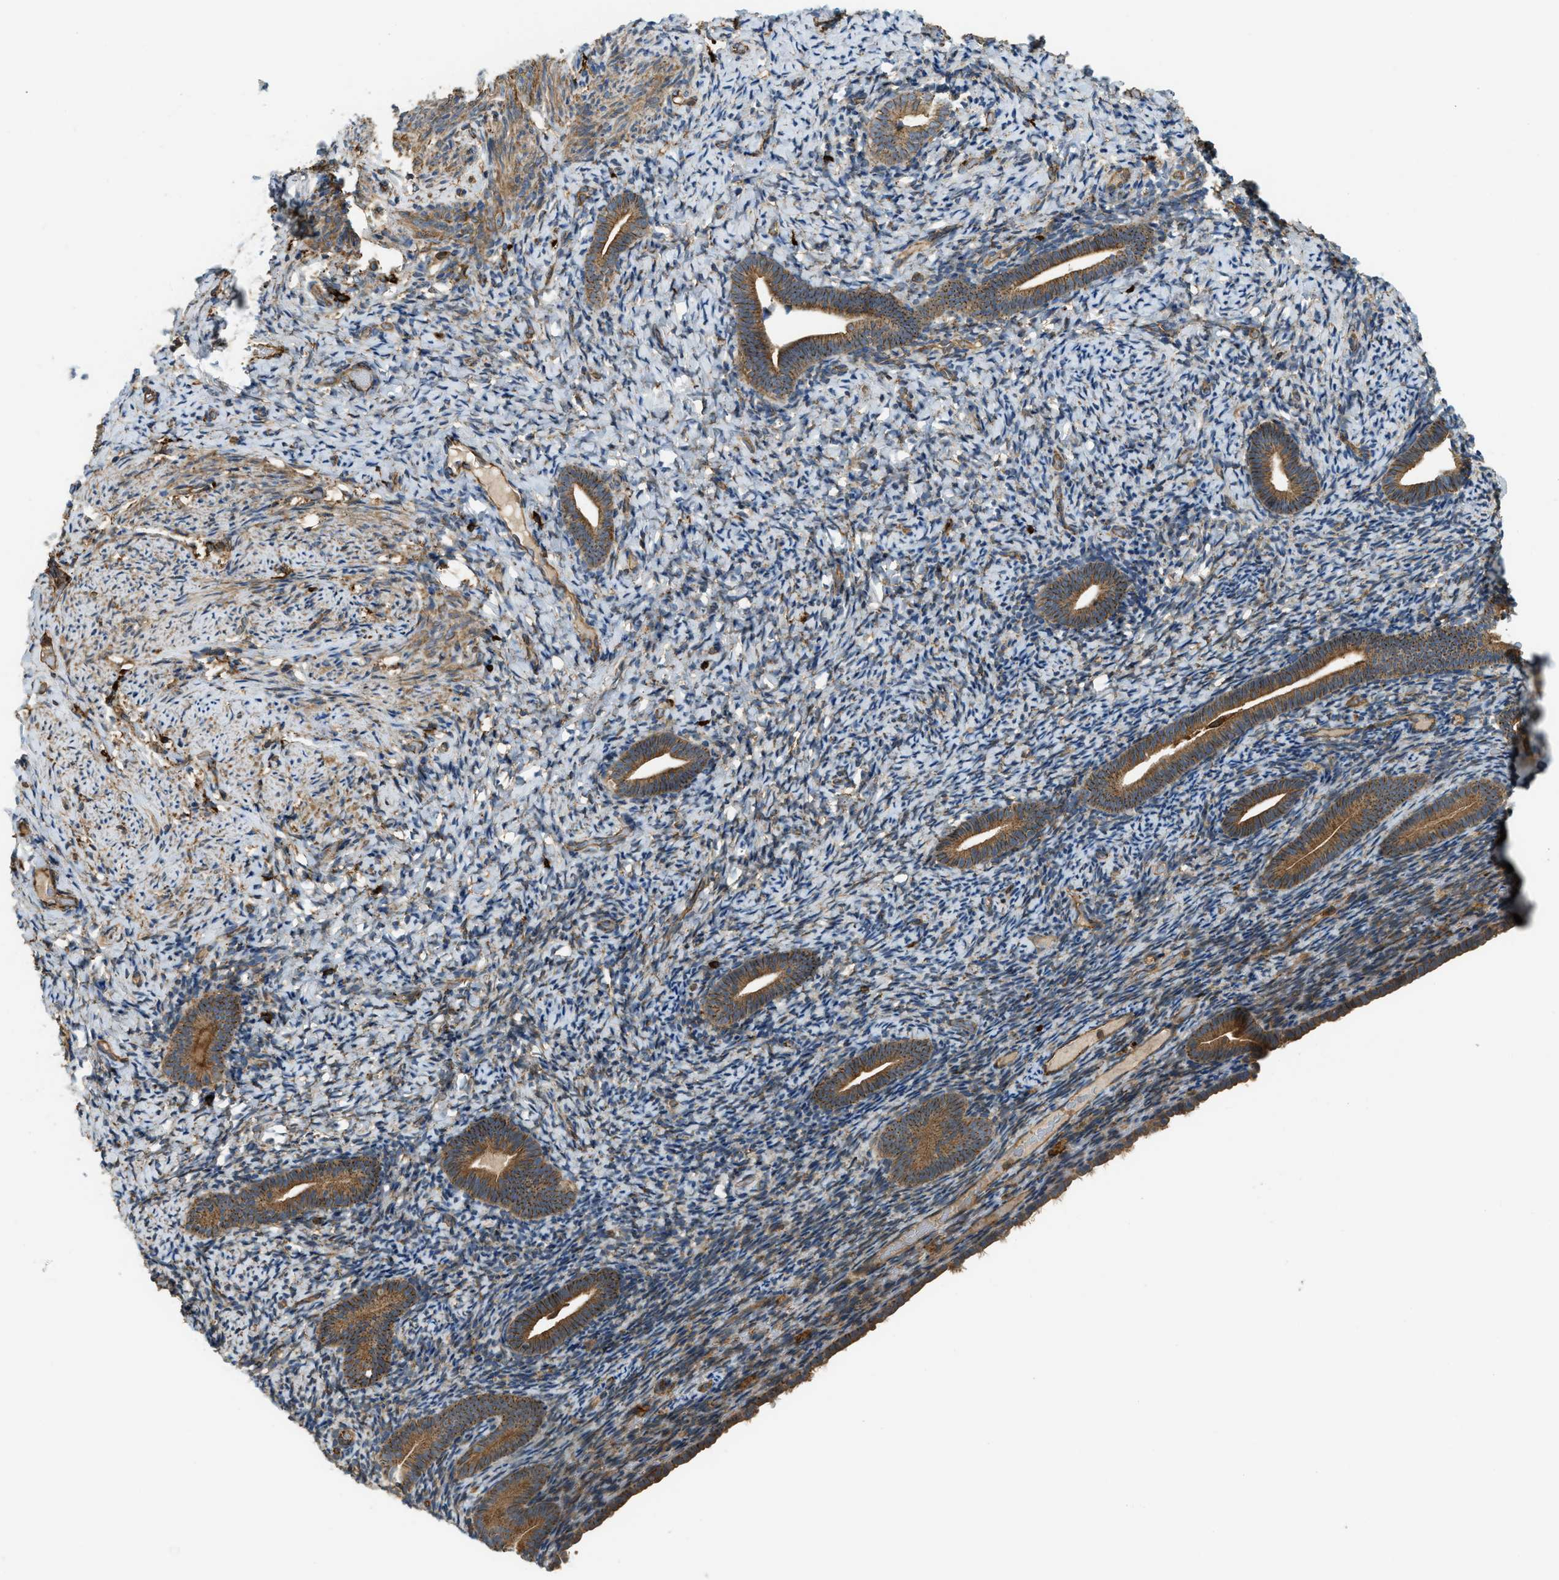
{"staining": {"intensity": "moderate", "quantity": "<25%", "location": "cytoplasmic/membranous"}, "tissue": "endometrium", "cell_type": "Cells in endometrial stroma", "image_type": "normal", "snomed": [{"axis": "morphology", "description": "Normal tissue, NOS"}, {"axis": "topography", "description": "Endometrium"}], "caption": "Protein analysis of normal endometrium exhibits moderate cytoplasmic/membranous staining in approximately <25% of cells in endometrial stroma. (DAB IHC with brightfield microscopy, high magnification).", "gene": "BAG4", "patient": {"sex": "female", "age": 51}}